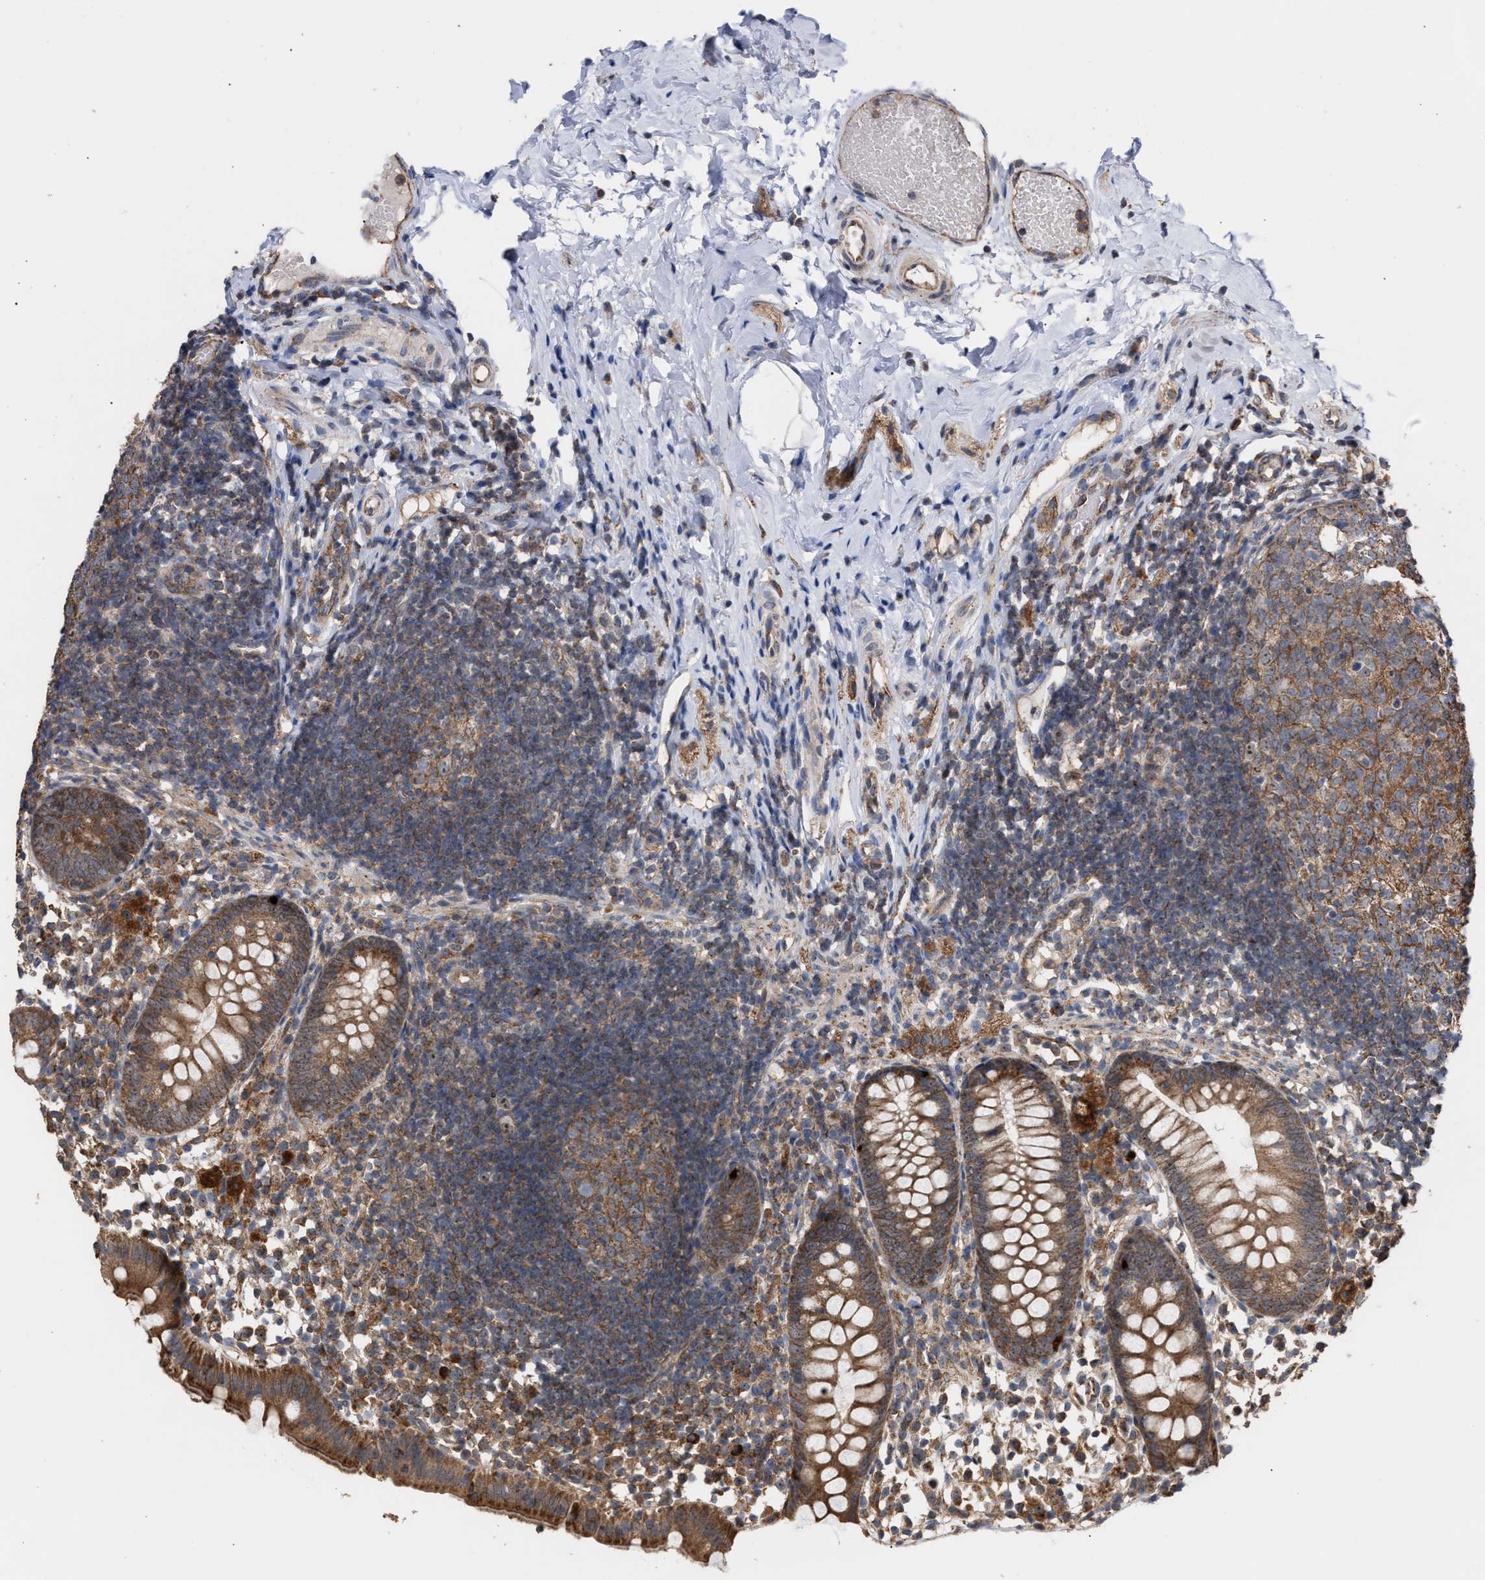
{"staining": {"intensity": "moderate", "quantity": ">75%", "location": "cytoplasmic/membranous"}, "tissue": "appendix", "cell_type": "Glandular cells", "image_type": "normal", "snomed": [{"axis": "morphology", "description": "Normal tissue, NOS"}, {"axis": "topography", "description": "Appendix"}], "caption": "Immunohistochemical staining of normal human appendix demonstrates moderate cytoplasmic/membranous protein positivity in about >75% of glandular cells.", "gene": "EXOSC2", "patient": {"sex": "female", "age": 20}}